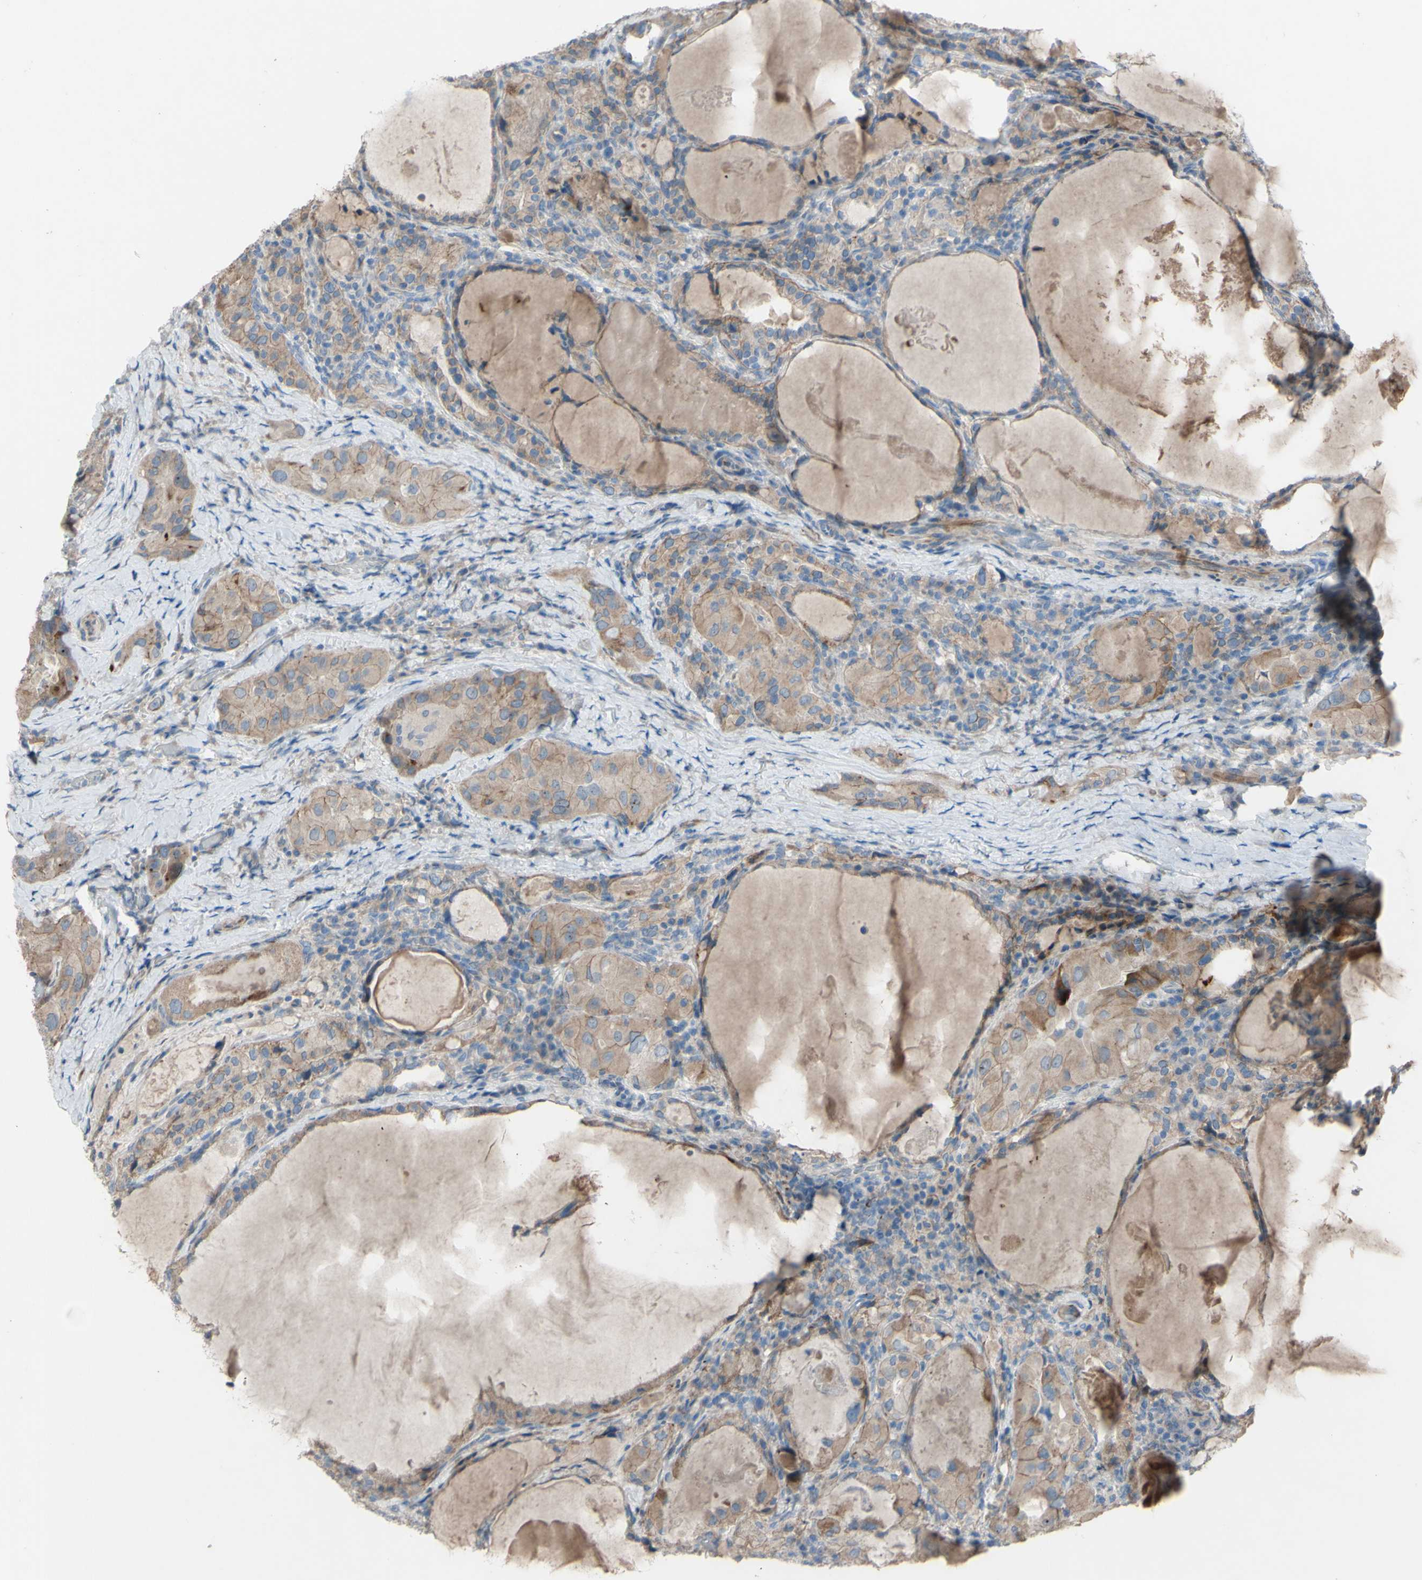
{"staining": {"intensity": "weak", "quantity": ">75%", "location": "cytoplasmic/membranous"}, "tissue": "thyroid cancer", "cell_type": "Tumor cells", "image_type": "cancer", "snomed": [{"axis": "morphology", "description": "Papillary adenocarcinoma, NOS"}, {"axis": "topography", "description": "Thyroid gland"}], "caption": "A low amount of weak cytoplasmic/membranous staining is seen in about >75% of tumor cells in thyroid cancer (papillary adenocarcinoma) tissue.", "gene": "CDCP1", "patient": {"sex": "female", "age": 42}}